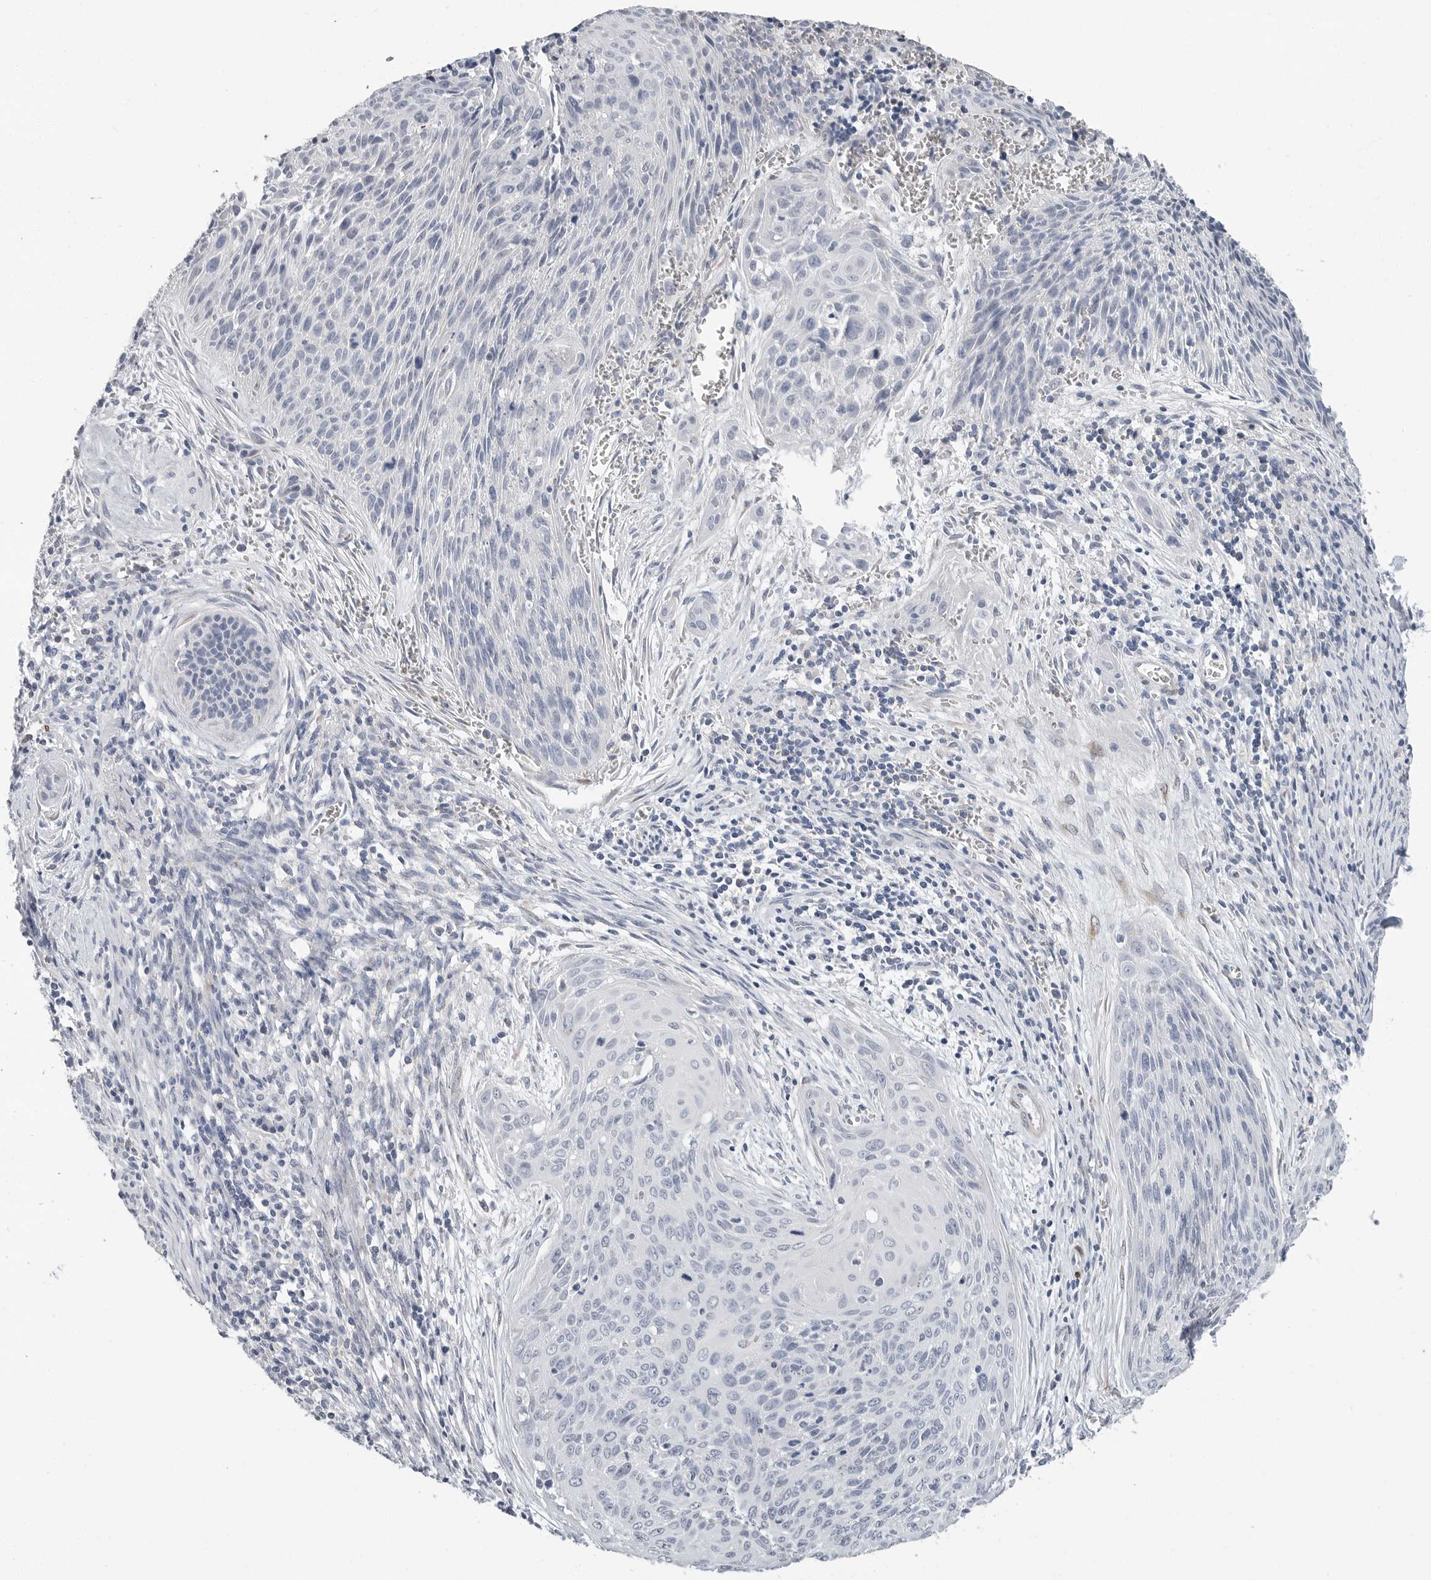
{"staining": {"intensity": "negative", "quantity": "none", "location": "none"}, "tissue": "cervical cancer", "cell_type": "Tumor cells", "image_type": "cancer", "snomed": [{"axis": "morphology", "description": "Squamous cell carcinoma, NOS"}, {"axis": "topography", "description": "Cervix"}], "caption": "Immunohistochemistry of human cervical squamous cell carcinoma shows no staining in tumor cells. (Stains: DAB (3,3'-diaminobenzidine) immunohistochemistry (IHC) with hematoxylin counter stain, Microscopy: brightfield microscopy at high magnification).", "gene": "PLN", "patient": {"sex": "female", "age": 55}}